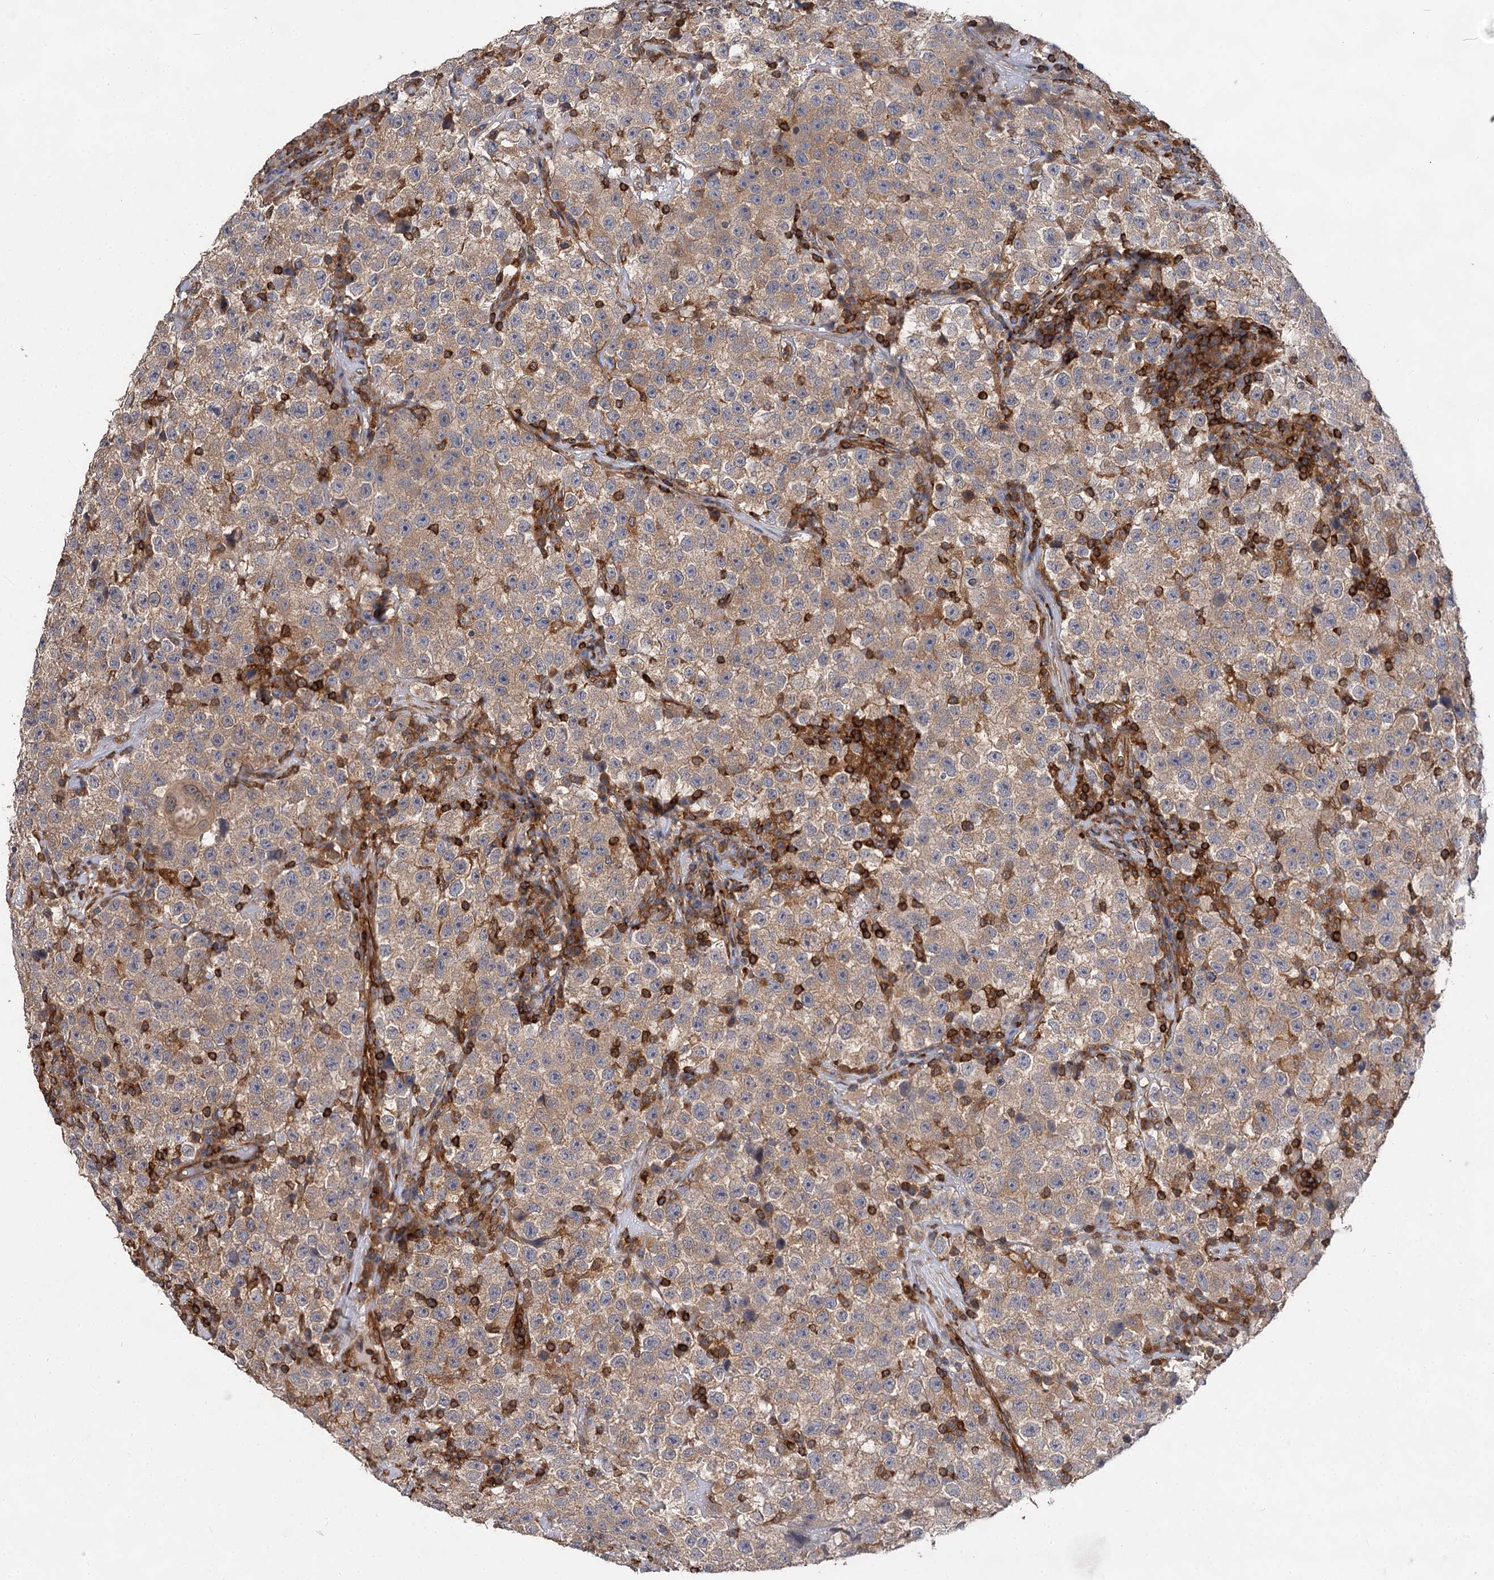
{"staining": {"intensity": "weak", "quantity": "25%-75%", "location": "cytoplasmic/membranous"}, "tissue": "testis cancer", "cell_type": "Tumor cells", "image_type": "cancer", "snomed": [{"axis": "morphology", "description": "Seminoma, NOS"}, {"axis": "topography", "description": "Testis"}], "caption": "Tumor cells demonstrate low levels of weak cytoplasmic/membranous expression in approximately 25%-75% of cells in testis cancer.", "gene": "PACS1", "patient": {"sex": "male", "age": 22}}